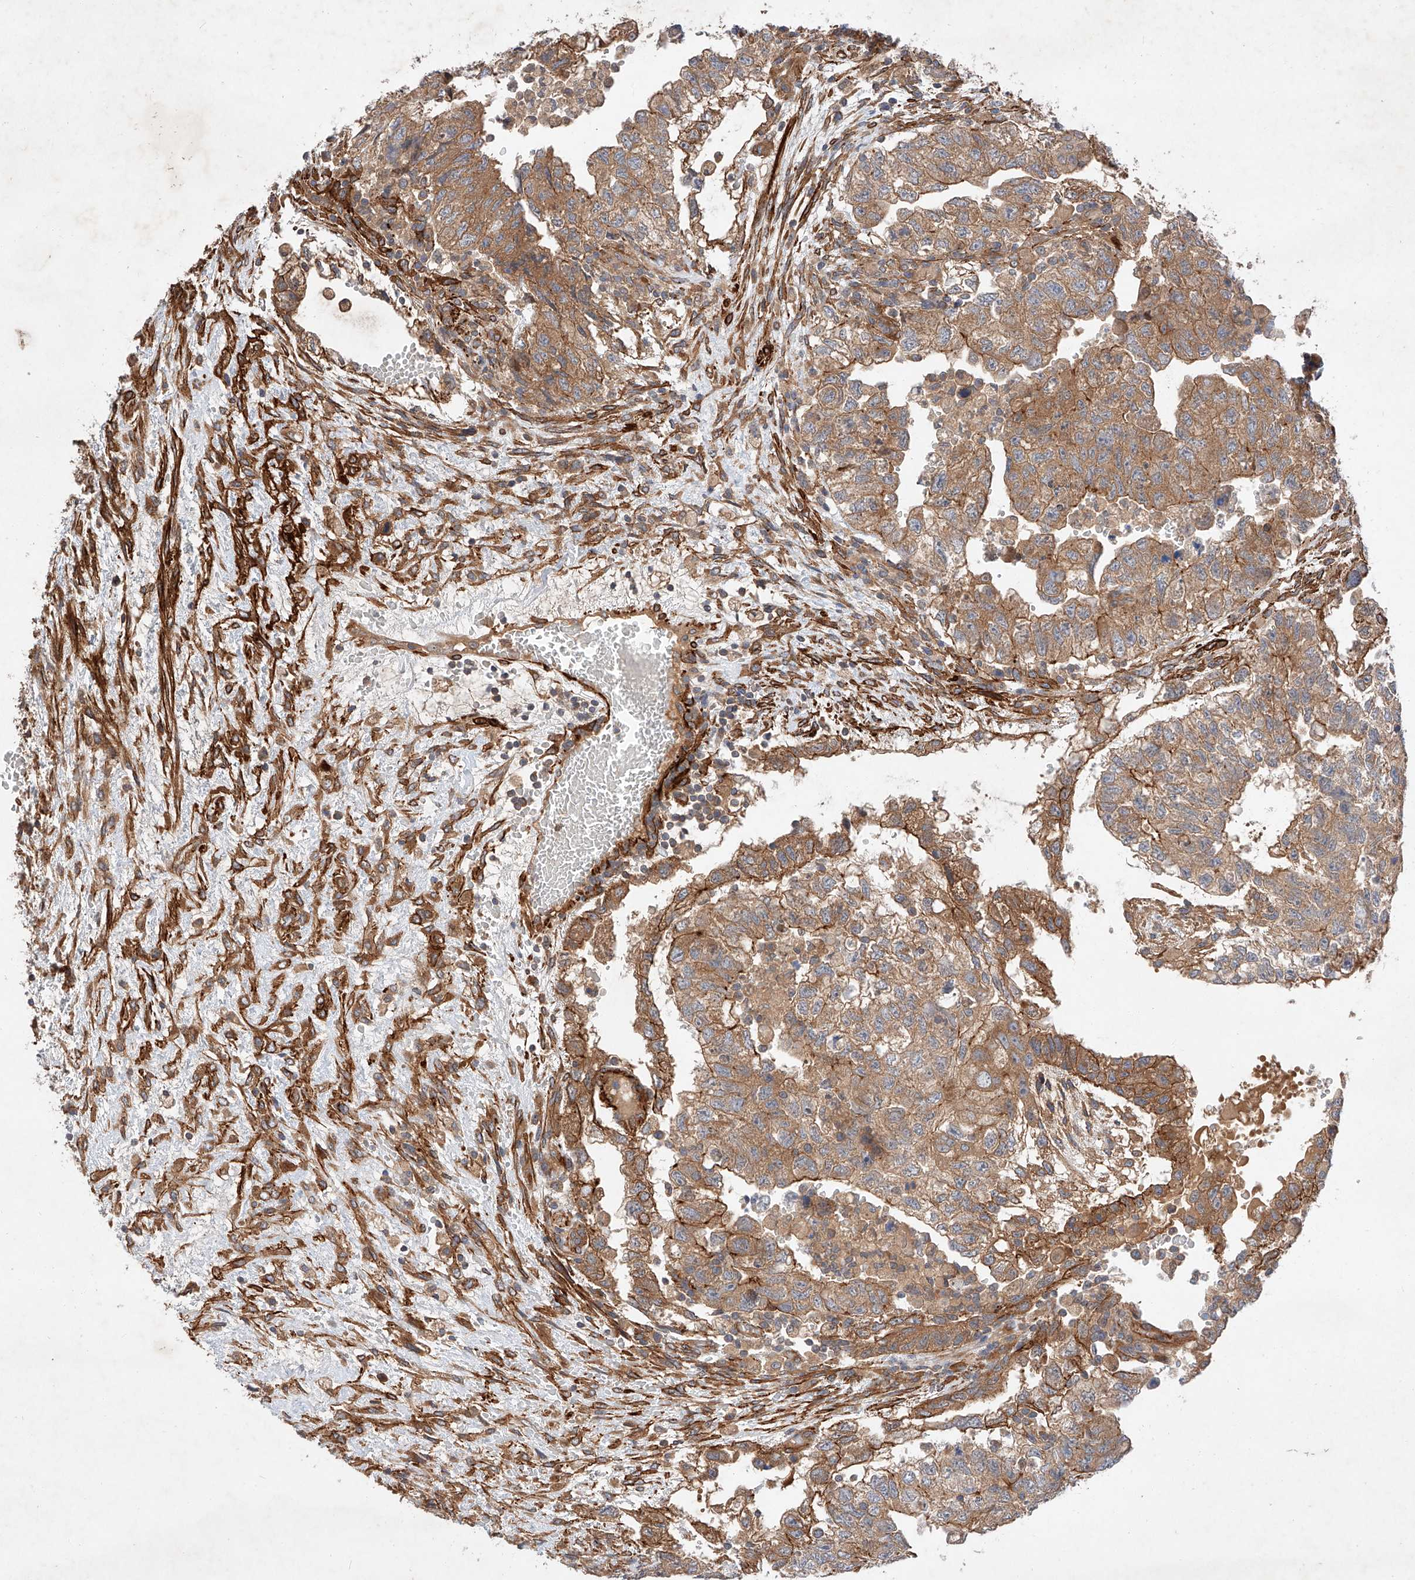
{"staining": {"intensity": "moderate", "quantity": ">75%", "location": "cytoplasmic/membranous"}, "tissue": "testis cancer", "cell_type": "Tumor cells", "image_type": "cancer", "snomed": [{"axis": "morphology", "description": "Carcinoma, Embryonal, NOS"}, {"axis": "topography", "description": "Testis"}], "caption": "Testis cancer (embryonal carcinoma) tissue exhibits moderate cytoplasmic/membranous positivity in approximately >75% of tumor cells, visualized by immunohistochemistry.", "gene": "RAB23", "patient": {"sex": "male", "age": 36}}